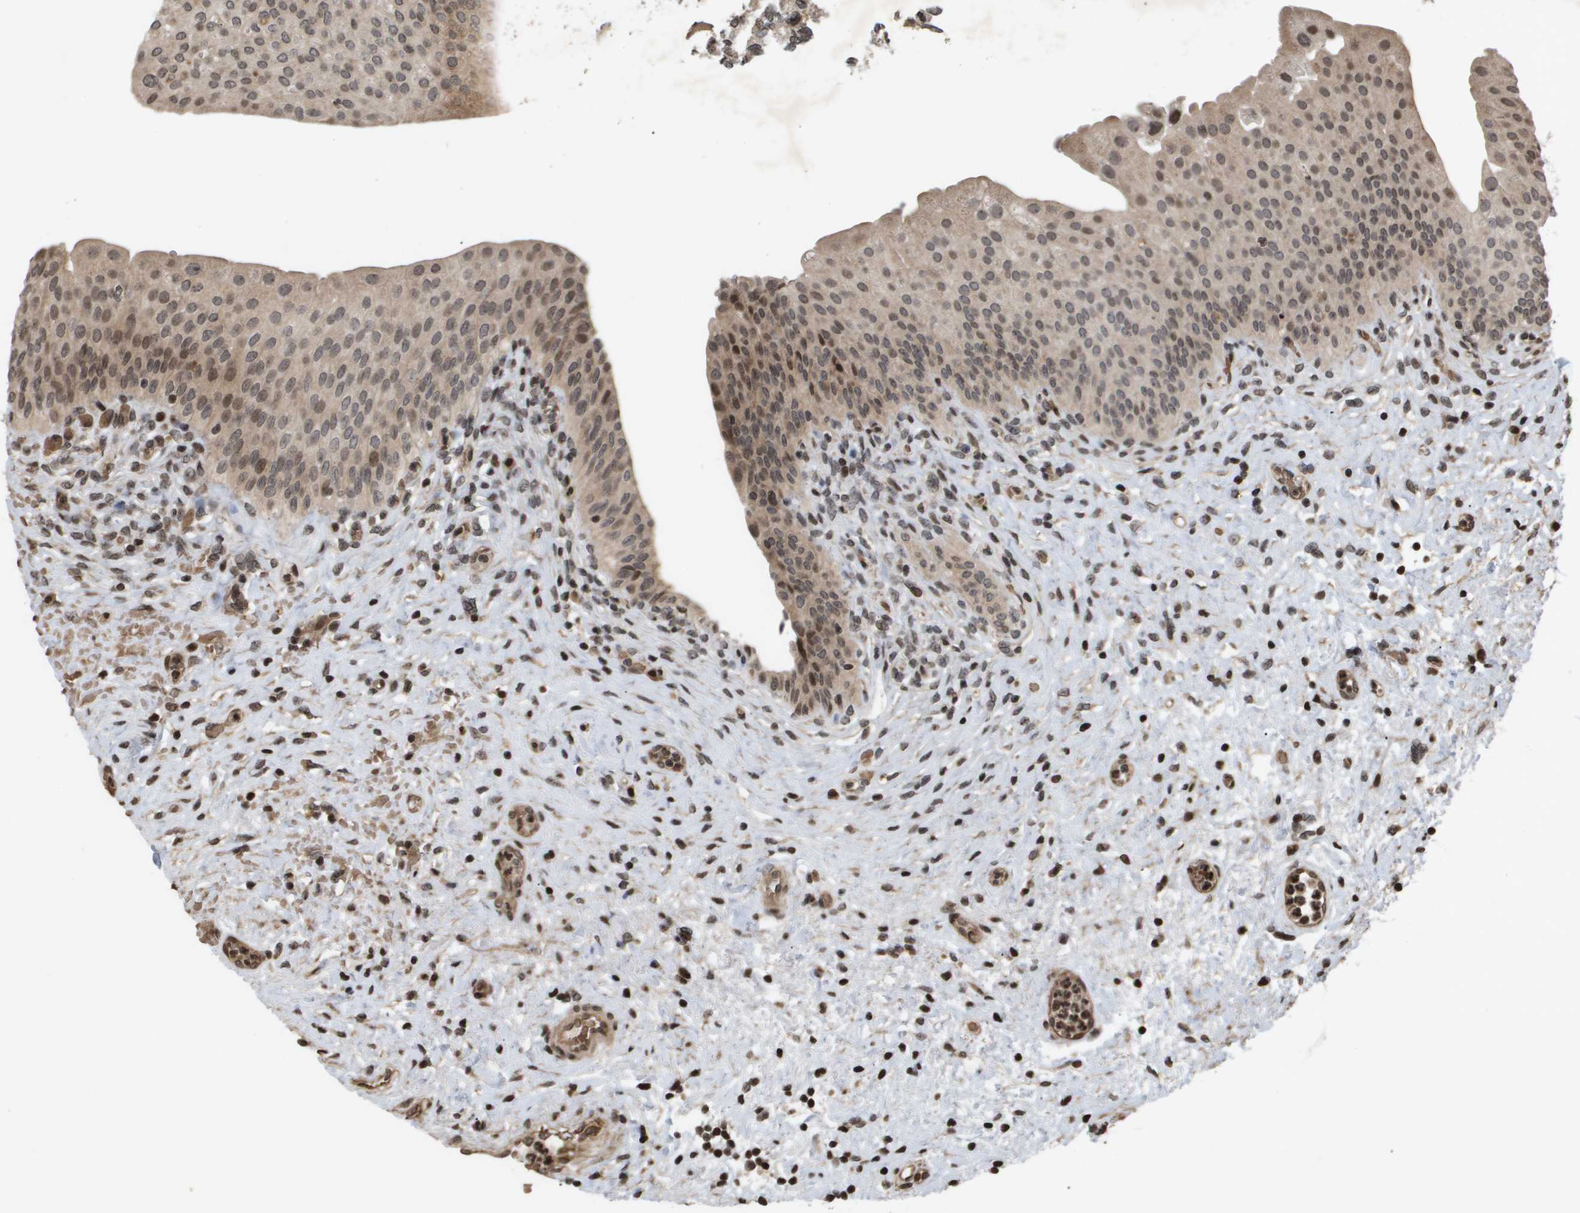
{"staining": {"intensity": "moderate", "quantity": "25%-75%", "location": "cytoplasmic/membranous,nuclear"}, "tissue": "urinary bladder", "cell_type": "Urothelial cells", "image_type": "normal", "snomed": [{"axis": "morphology", "description": "Normal tissue, NOS"}, {"axis": "topography", "description": "Urinary bladder"}], "caption": "Immunohistochemistry of benign urinary bladder demonstrates medium levels of moderate cytoplasmic/membranous,nuclear expression in about 25%-75% of urothelial cells. (Brightfield microscopy of DAB IHC at high magnification).", "gene": "HSPA6", "patient": {"sex": "male", "age": 46}}